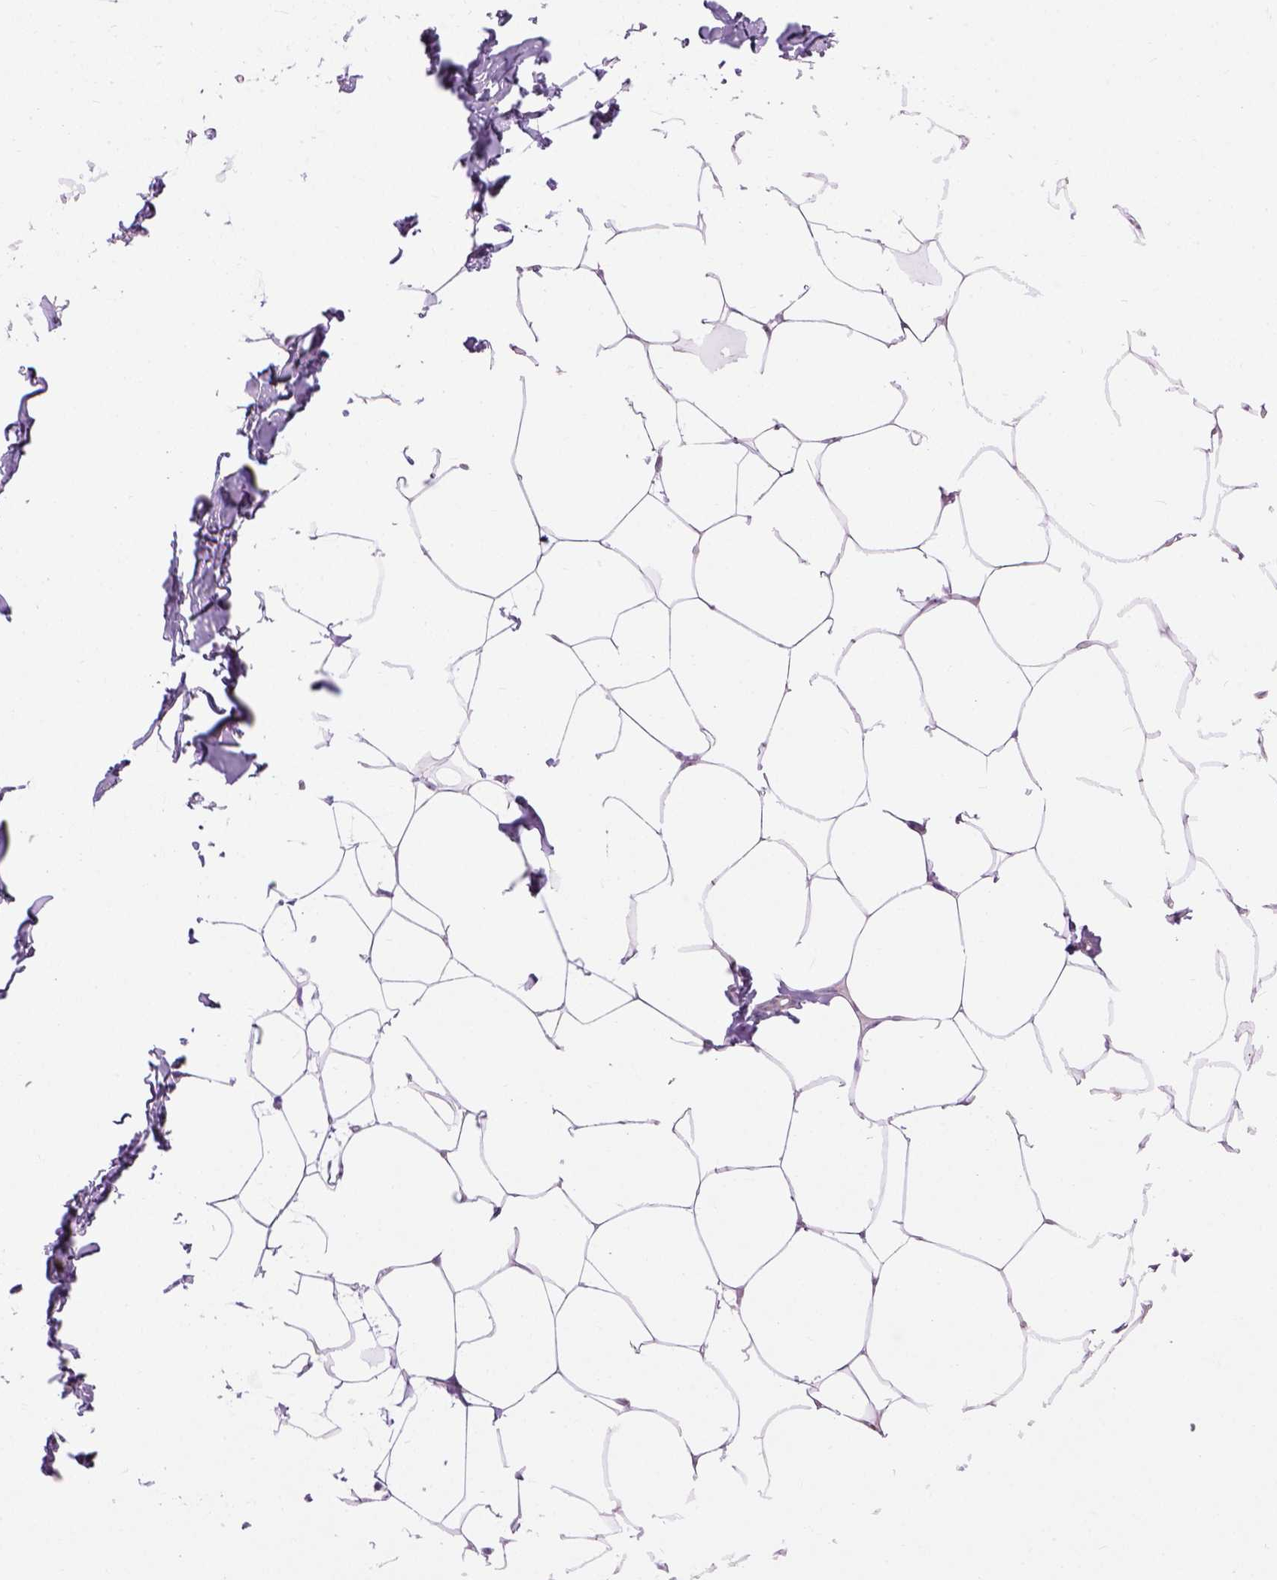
{"staining": {"intensity": "negative", "quantity": "none", "location": "none"}, "tissue": "breast", "cell_type": "Adipocytes", "image_type": "normal", "snomed": [{"axis": "morphology", "description": "Normal tissue, NOS"}, {"axis": "topography", "description": "Breast"}], "caption": "This is an IHC image of benign human breast. There is no positivity in adipocytes.", "gene": "UTP4", "patient": {"sex": "female", "age": 32}}